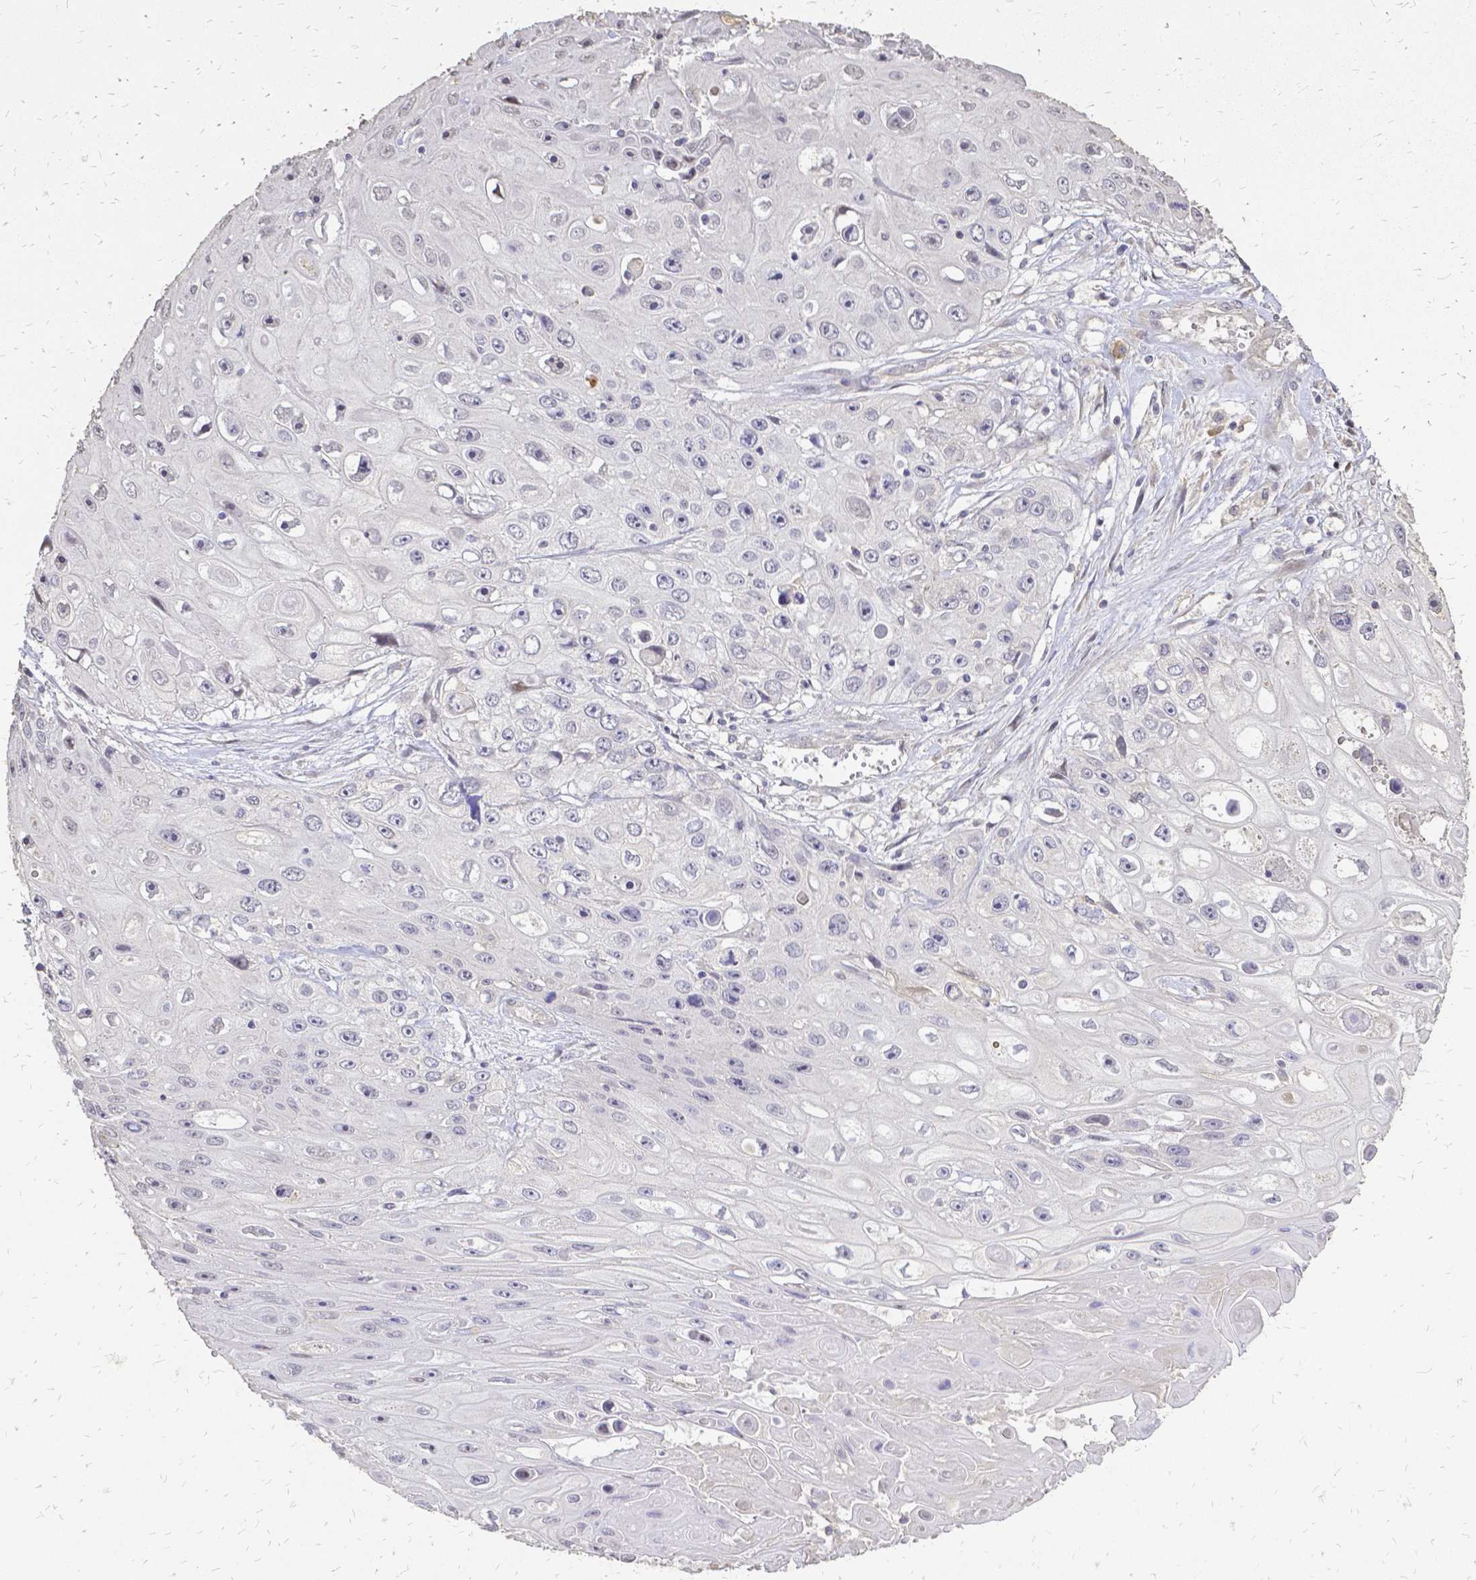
{"staining": {"intensity": "negative", "quantity": "none", "location": "none"}, "tissue": "skin cancer", "cell_type": "Tumor cells", "image_type": "cancer", "snomed": [{"axis": "morphology", "description": "Squamous cell carcinoma, NOS"}, {"axis": "topography", "description": "Skin"}], "caption": "An image of human skin cancer (squamous cell carcinoma) is negative for staining in tumor cells.", "gene": "CIB1", "patient": {"sex": "male", "age": 82}}